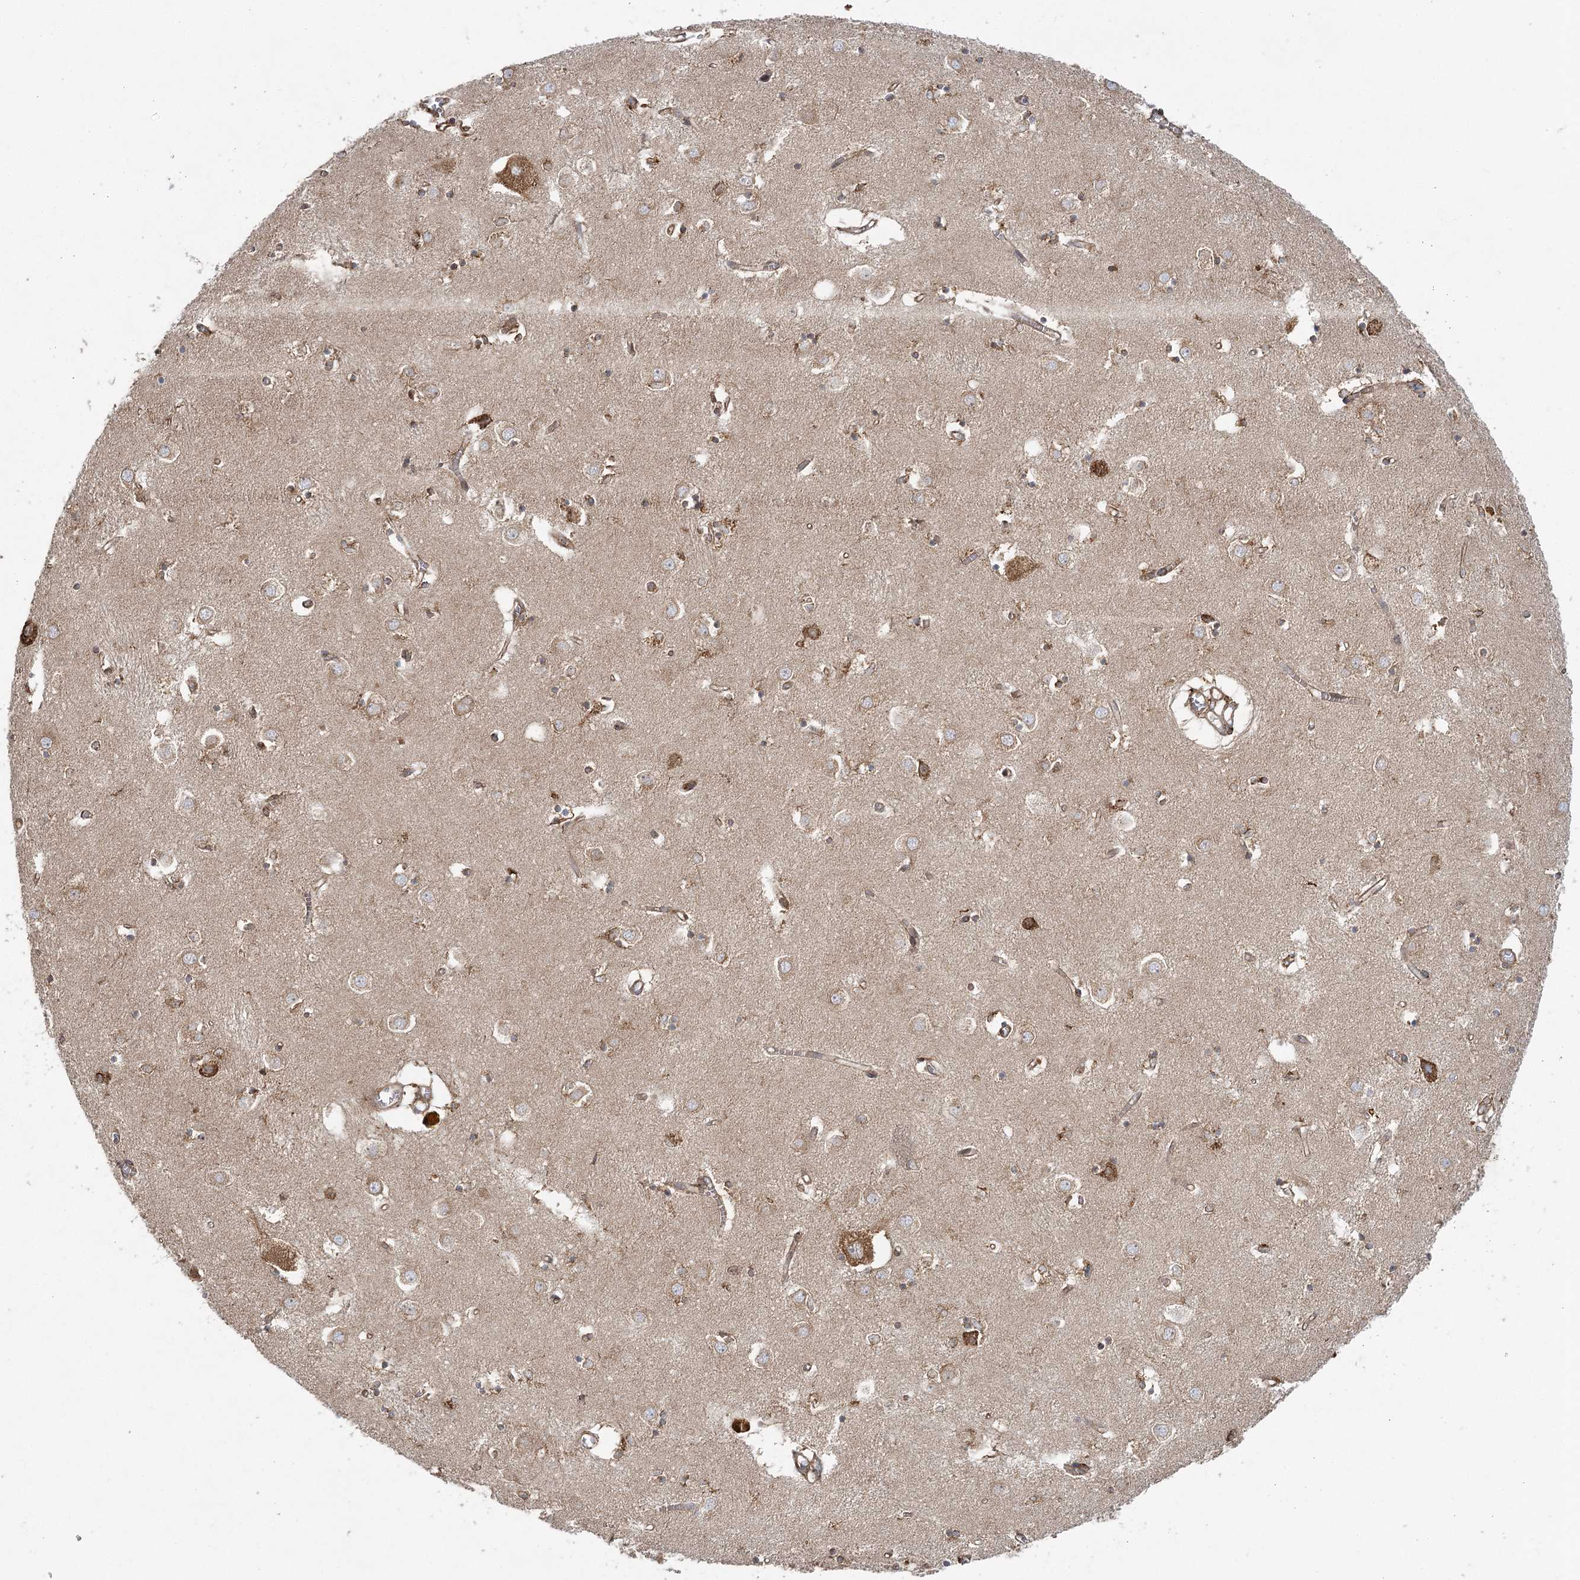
{"staining": {"intensity": "moderate", "quantity": "25%-75%", "location": "cytoplasmic/membranous"}, "tissue": "caudate", "cell_type": "Glial cells", "image_type": "normal", "snomed": [{"axis": "morphology", "description": "Normal tissue, NOS"}, {"axis": "topography", "description": "Lateral ventricle wall"}], "caption": "Caudate stained with DAB (3,3'-diaminobenzidine) immunohistochemistry (IHC) demonstrates medium levels of moderate cytoplasmic/membranous positivity in about 25%-75% of glial cells. (DAB = brown stain, brightfield microscopy at high magnification).", "gene": "ACAP2", "patient": {"sex": "male", "age": 70}}